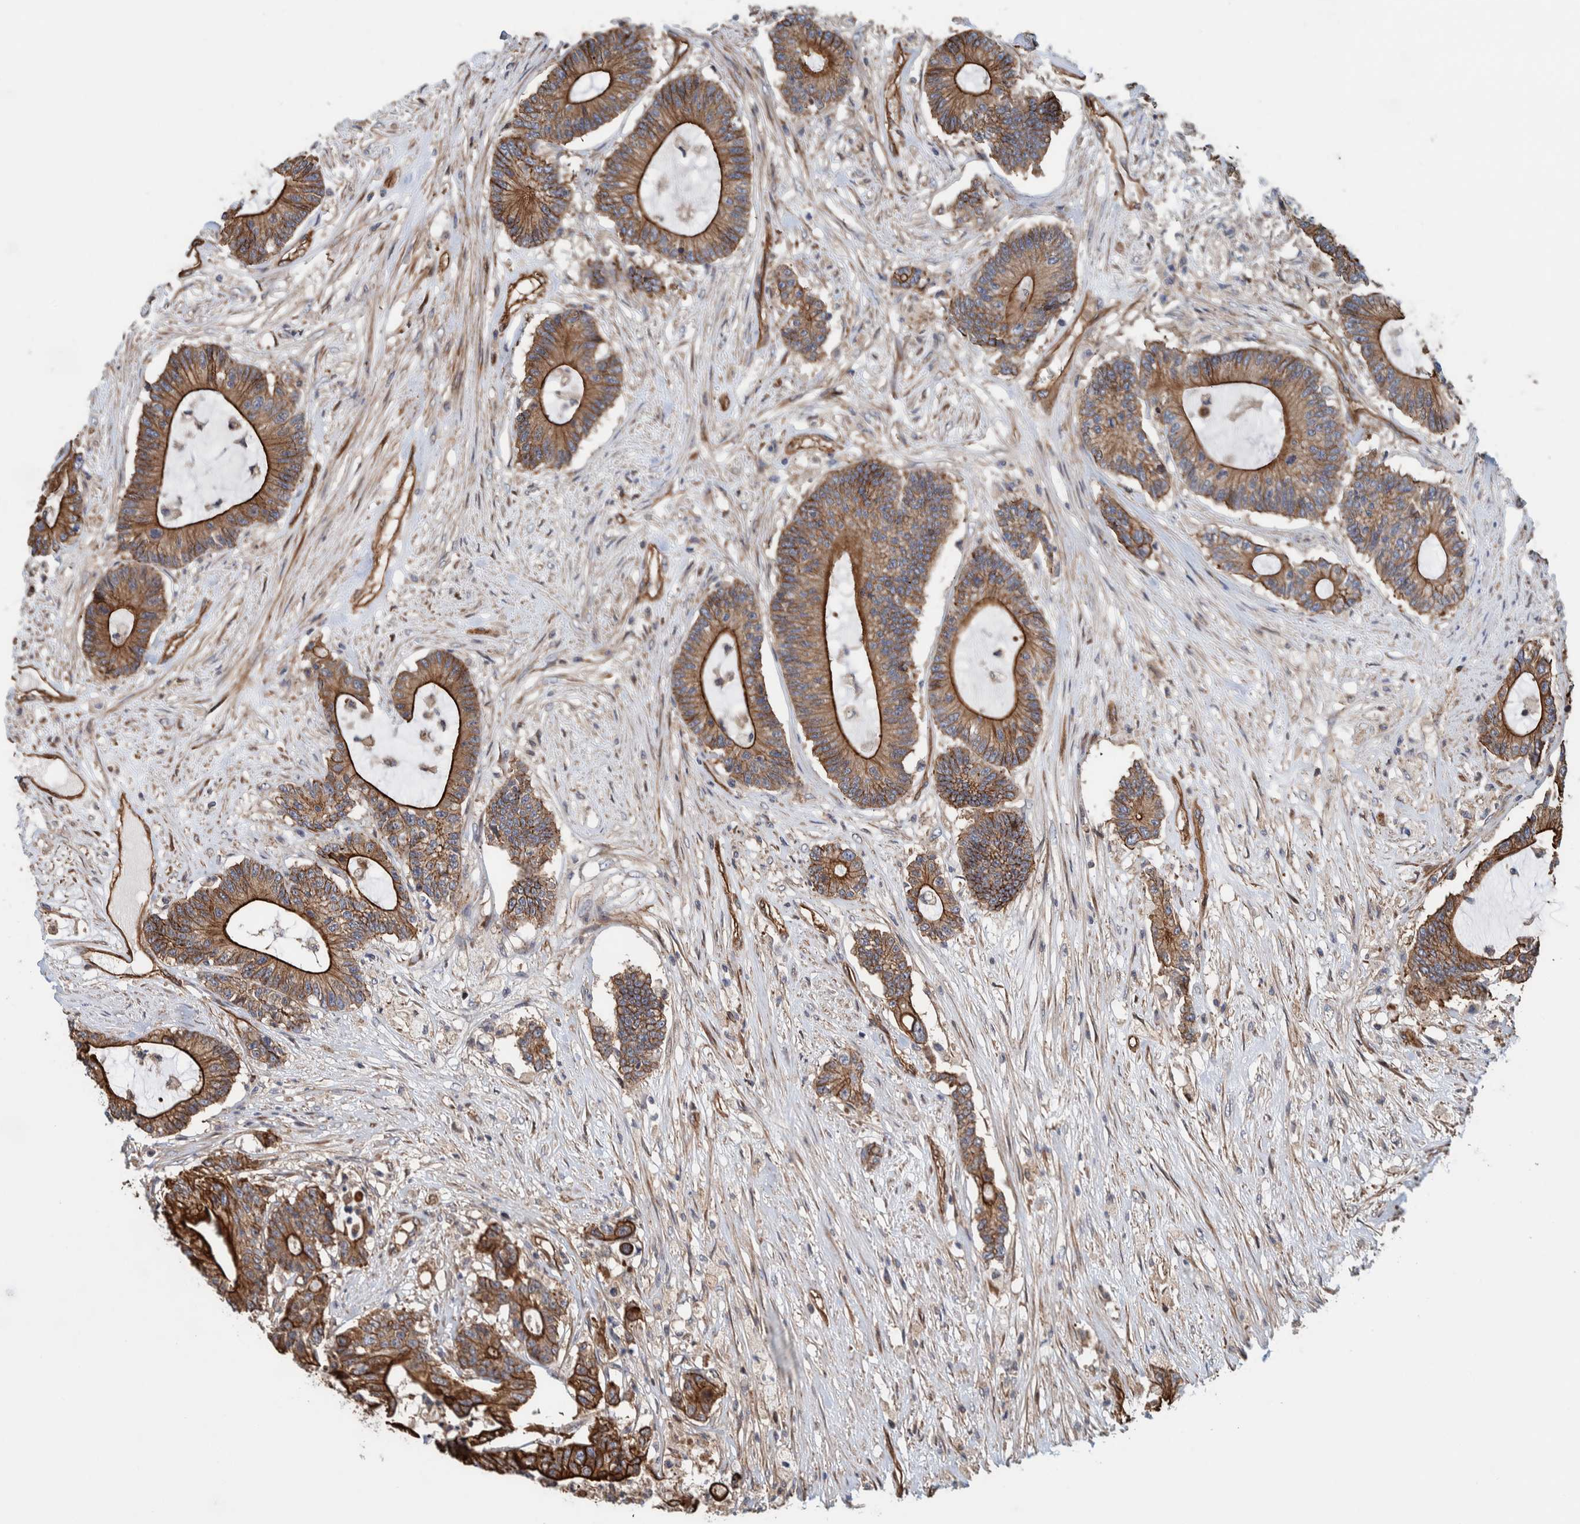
{"staining": {"intensity": "strong", "quantity": ">75%", "location": "cytoplasmic/membranous"}, "tissue": "colorectal cancer", "cell_type": "Tumor cells", "image_type": "cancer", "snomed": [{"axis": "morphology", "description": "Adenocarcinoma, NOS"}, {"axis": "topography", "description": "Colon"}], "caption": "Immunohistochemistry photomicrograph of human adenocarcinoma (colorectal) stained for a protein (brown), which demonstrates high levels of strong cytoplasmic/membranous staining in about >75% of tumor cells.", "gene": "PKD1L1", "patient": {"sex": "female", "age": 84}}